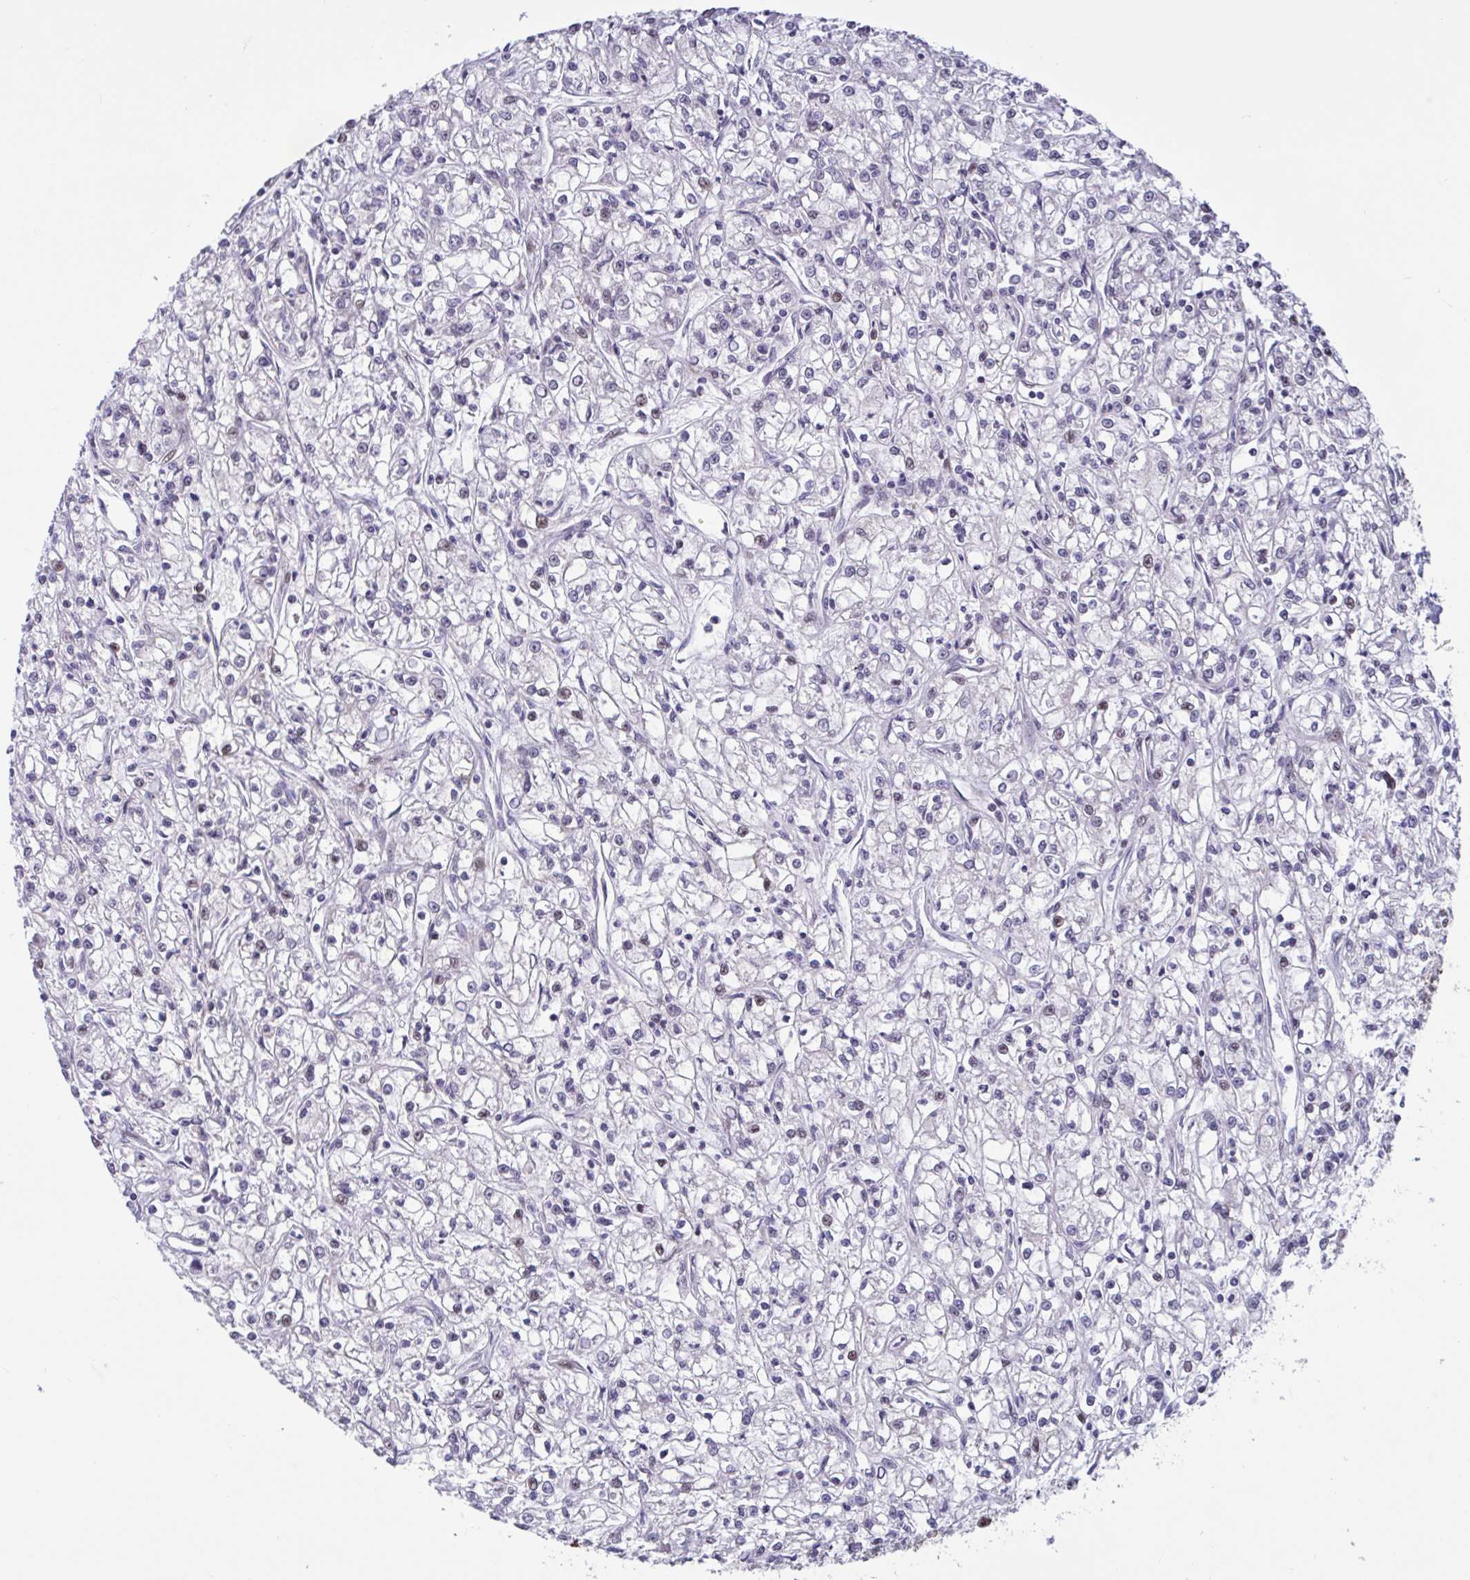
{"staining": {"intensity": "negative", "quantity": "none", "location": "none"}, "tissue": "renal cancer", "cell_type": "Tumor cells", "image_type": "cancer", "snomed": [{"axis": "morphology", "description": "Adenocarcinoma, NOS"}, {"axis": "topography", "description": "Kidney"}], "caption": "Tumor cells show no significant protein positivity in renal cancer.", "gene": "RBL1", "patient": {"sex": "female", "age": 59}}